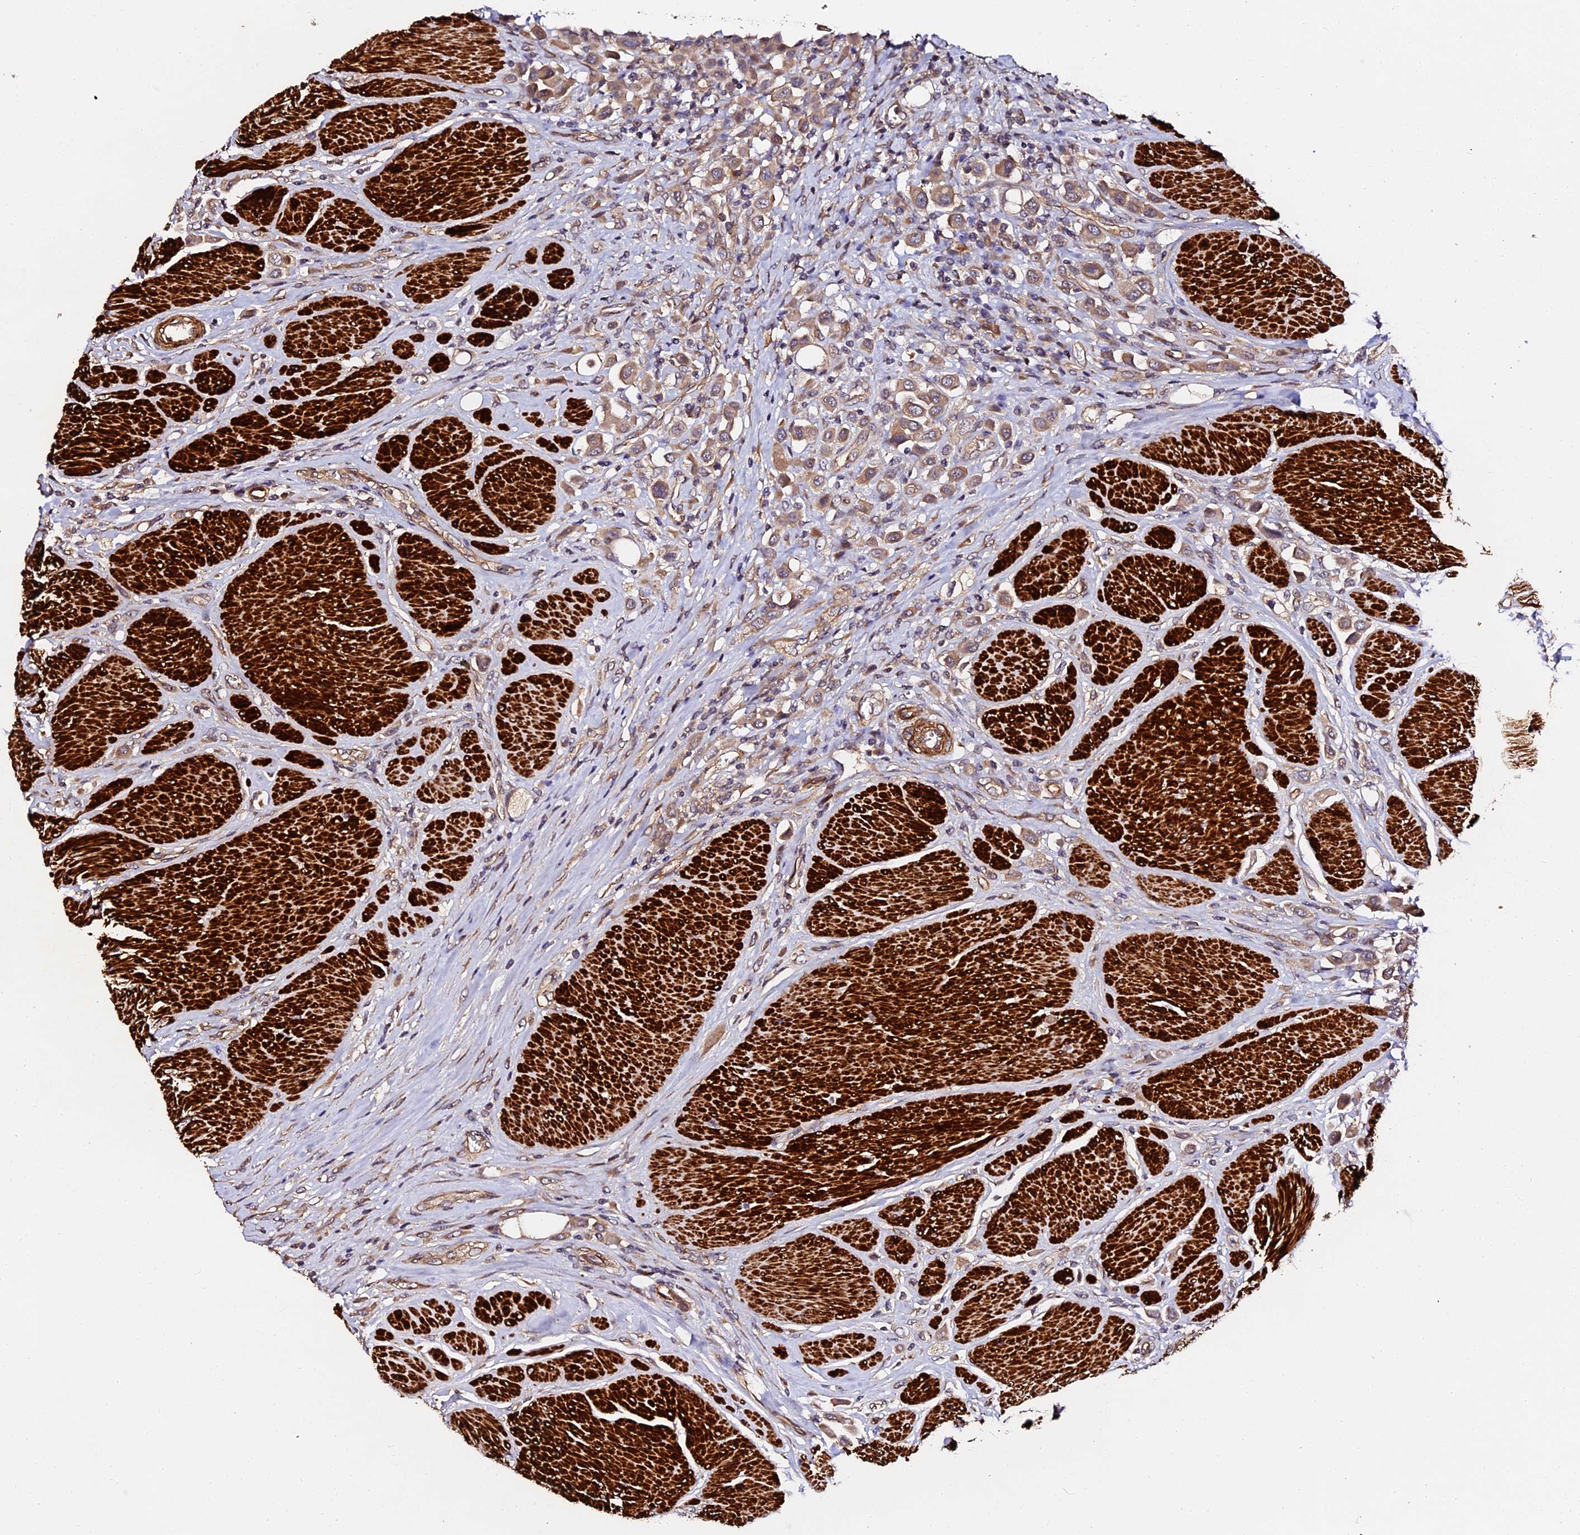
{"staining": {"intensity": "moderate", "quantity": ">75%", "location": "cytoplasmic/membranous"}, "tissue": "urothelial cancer", "cell_type": "Tumor cells", "image_type": "cancer", "snomed": [{"axis": "morphology", "description": "Urothelial carcinoma, High grade"}, {"axis": "topography", "description": "Urinary bladder"}], "caption": "High-grade urothelial carcinoma stained with immunohistochemistry (IHC) displays moderate cytoplasmic/membranous staining in approximately >75% of tumor cells. (DAB (3,3'-diaminobenzidine) IHC with brightfield microscopy, high magnification).", "gene": "TDO2", "patient": {"sex": "male", "age": 50}}